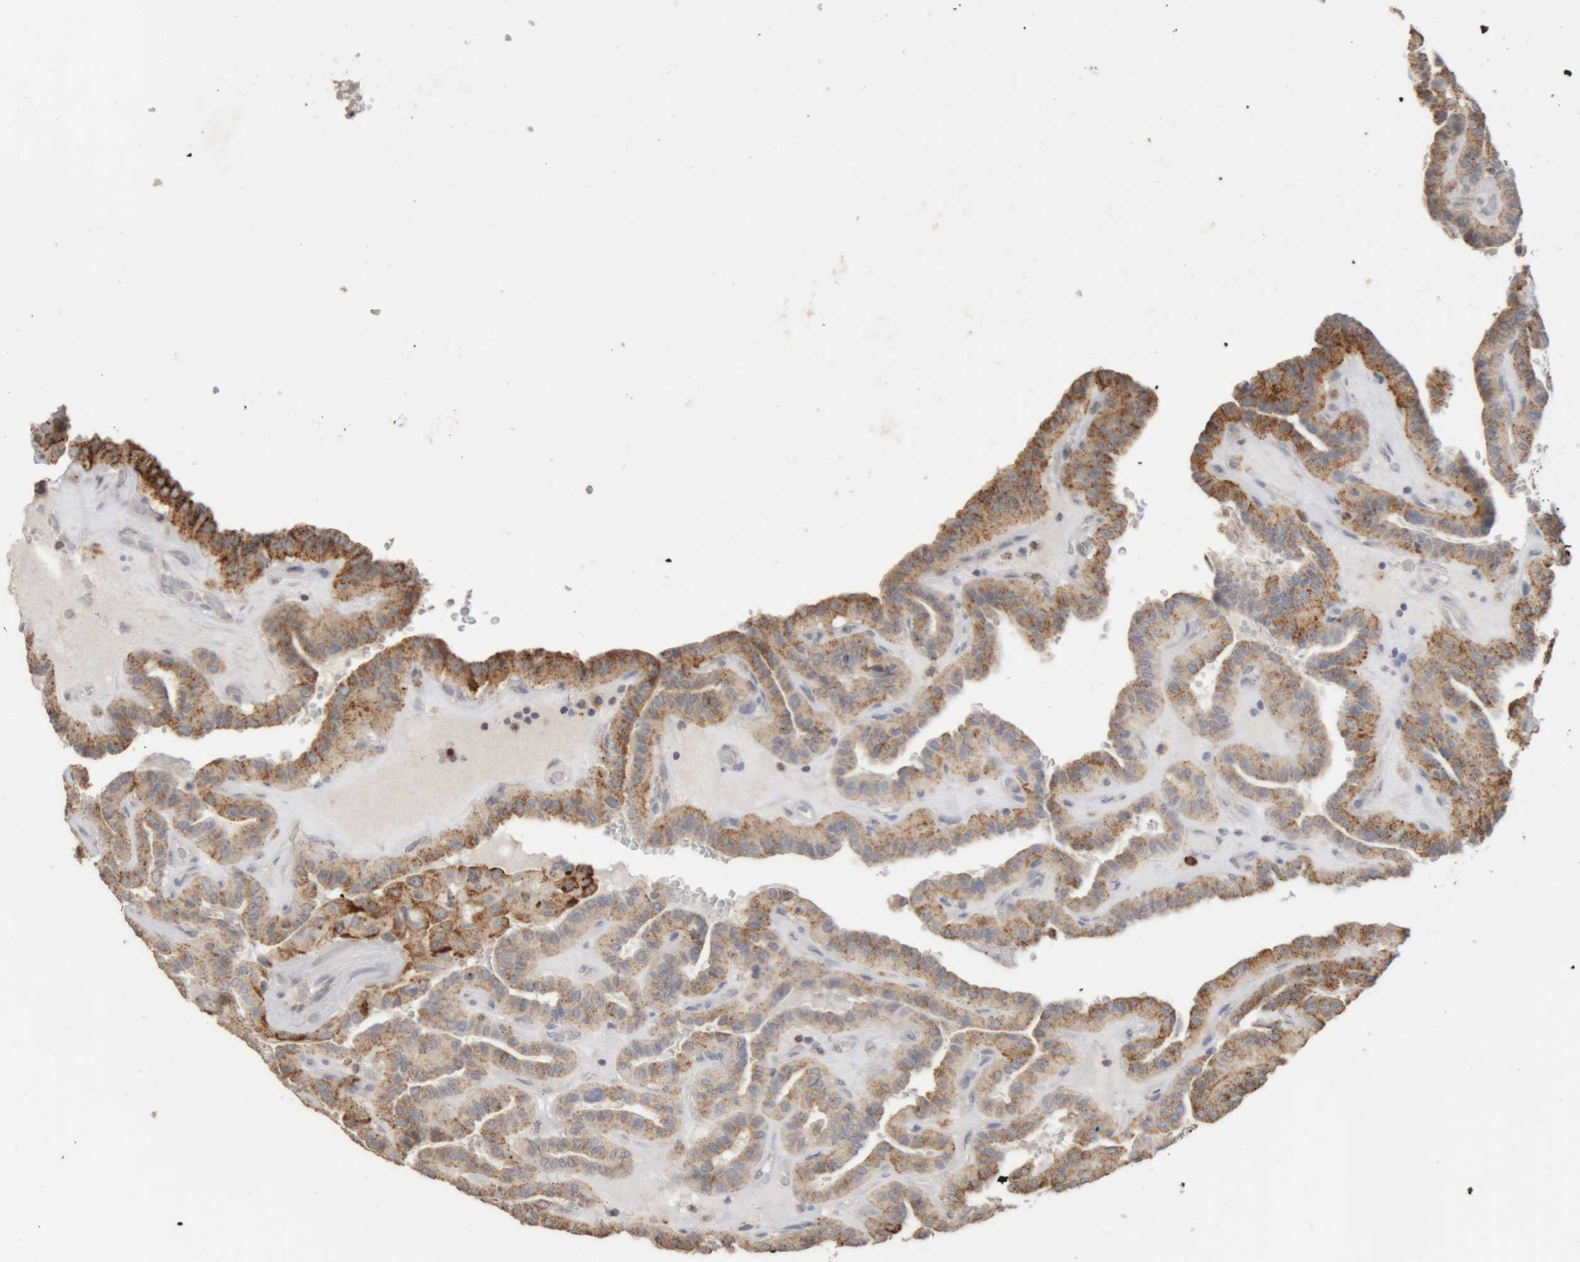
{"staining": {"intensity": "moderate", "quantity": ">75%", "location": "cytoplasmic/membranous"}, "tissue": "thyroid cancer", "cell_type": "Tumor cells", "image_type": "cancer", "snomed": [{"axis": "morphology", "description": "Papillary adenocarcinoma, NOS"}, {"axis": "topography", "description": "Thyroid gland"}], "caption": "IHC histopathology image of neoplastic tissue: thyroid papillary adenocarcinoma stained using immunohistochemistry (IHC) demonstrates medium levels of moderate protein expression localized specifically in the cytoplasmic/membranous of tumor cells, appearing as a cytoplasmic/membranous brown color.", "gene": "ARSA", "patient": {"sex": "male", "age": 77}}